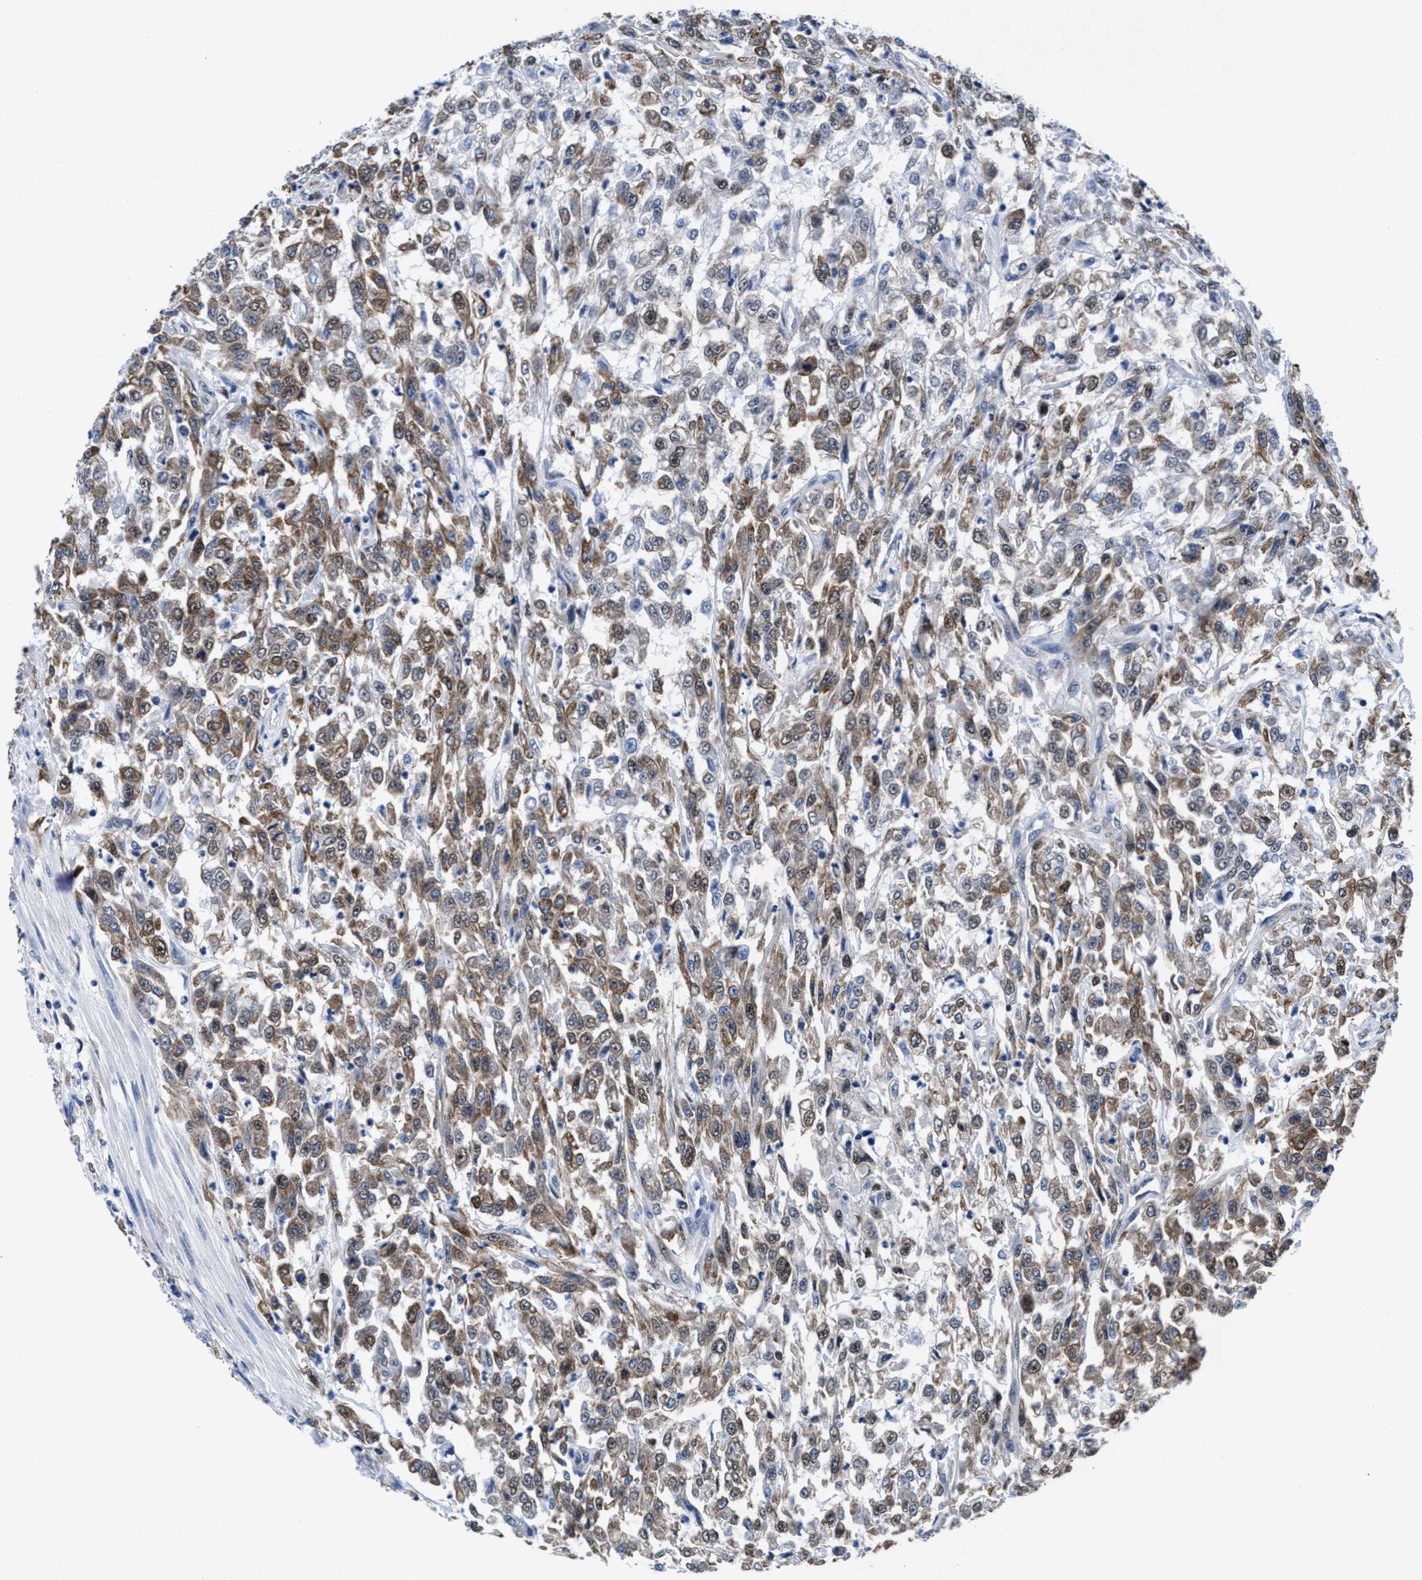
{"staining": {"intensity": "moderate", "quantity": ">75%", "location": "cytoplasmic/membranous,nuclear"}, "tissue": "urothelial cancer", "cell_type": "Tumor cells", "image_type": "cancer", "snomed": [{"axis": "morphology", "description": "Urothelial carcinoma, High grade"}, {"axis": "topography", "description": "Urinary bladder"}], "caption": "Protein staining displays moderate cytoplasmic/membranous and nuclear staining in about >75% of tumor cells in urothelial cancer.", "gene": "ACLY", "patient": {"sex": "male", "age": 46}}